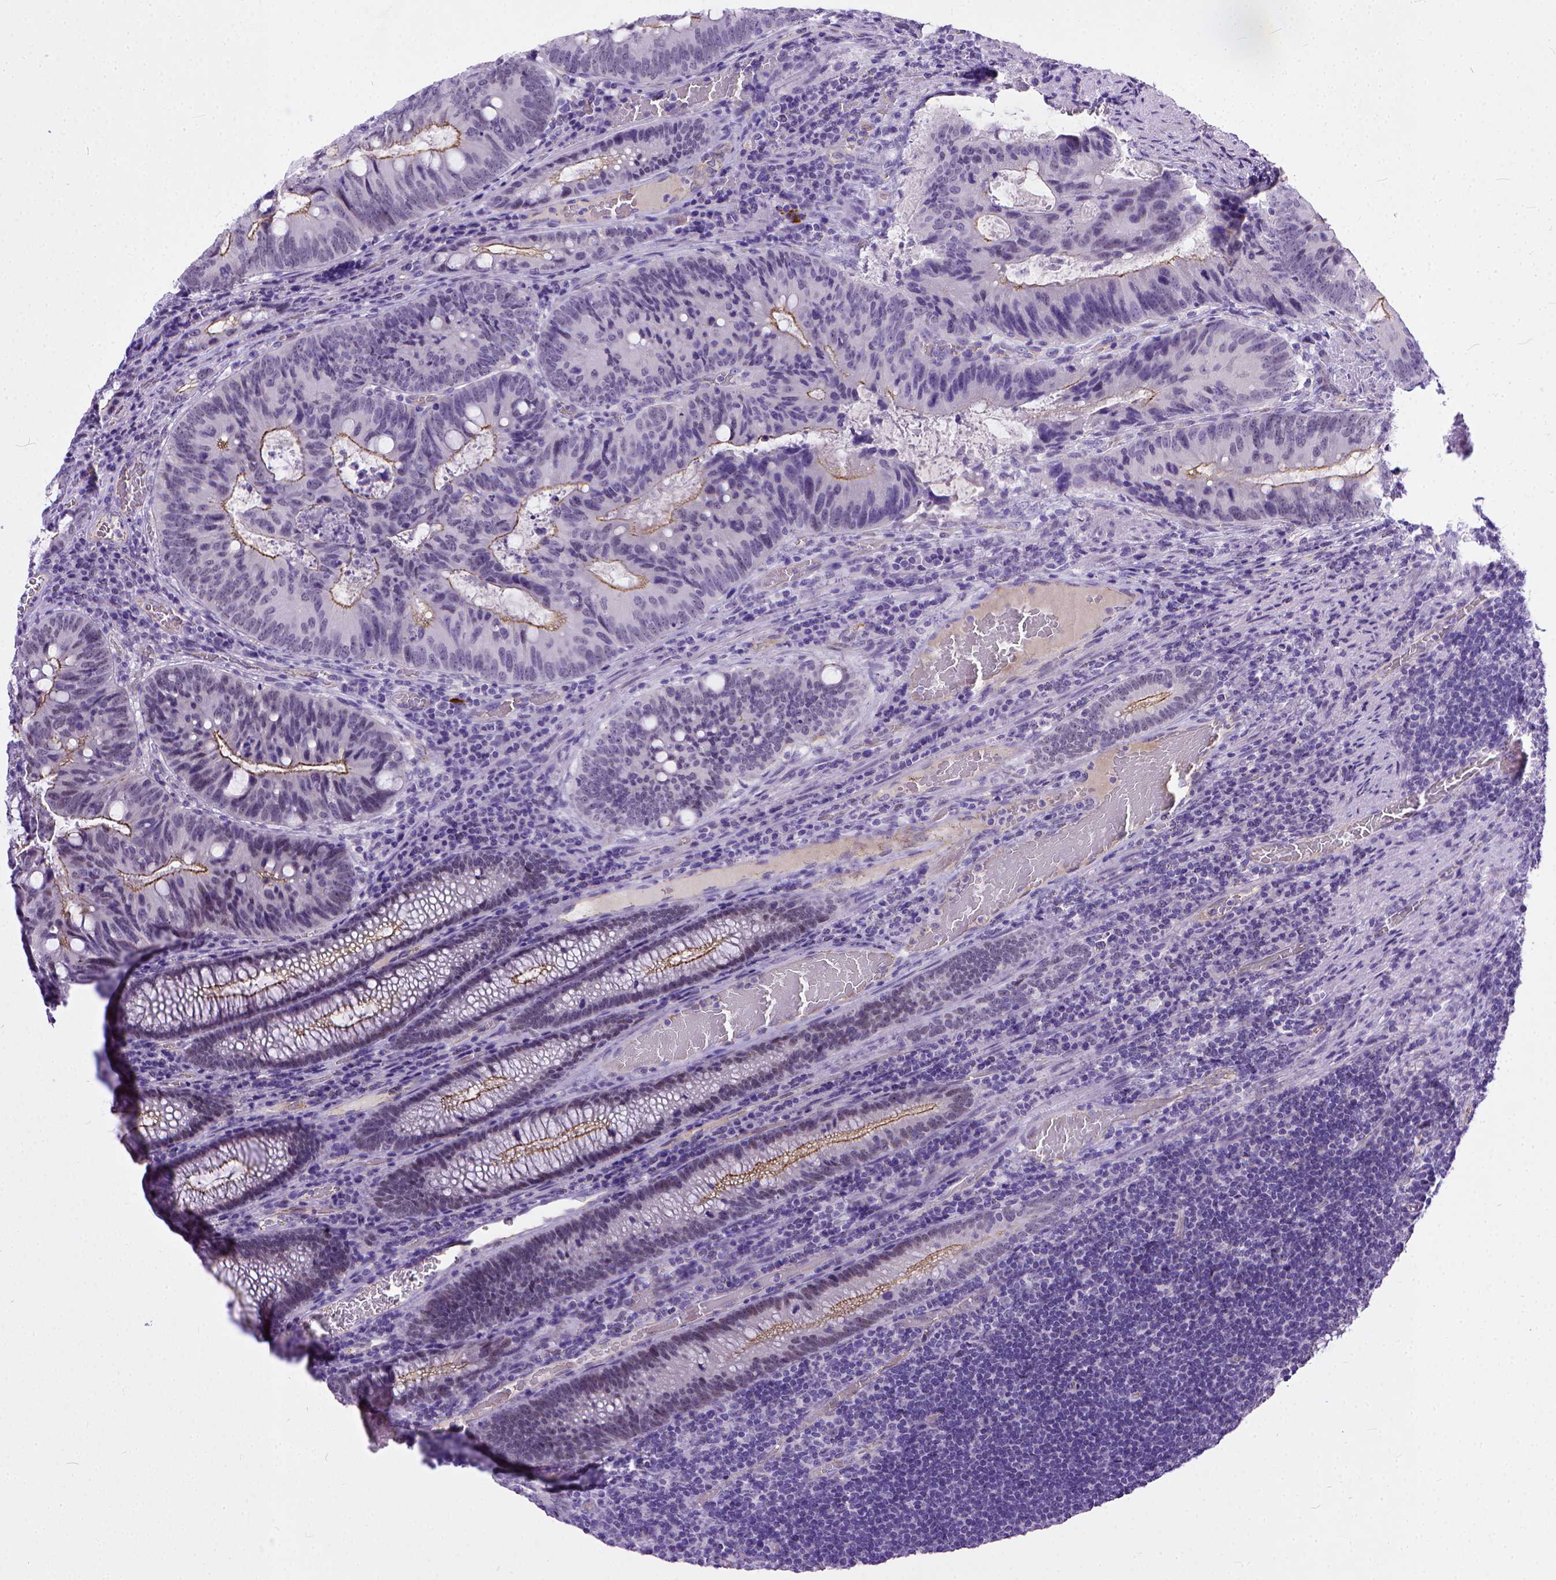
{"staining": {"intensity": "moderate", "quantity": "25%-75%", "location": "cytoplasmic/membranous"}, "tissue": "colorectal cancer", "cell_type": "Tumor cells", "image_type": "cancer", "snomed": [{"axis": "morphology", "description": "Adenocarcinoma, NOS"}, {"axis": "topography", "description": "Colon"}], "caption": "Protein staining of colorectal cancer tissue displays moderate cytoplasmic/membranous expression in approximately 25%-75% of tumor cells.", "gene": "ADGRF1", "patient": {"sex": "male", "age": 67}}